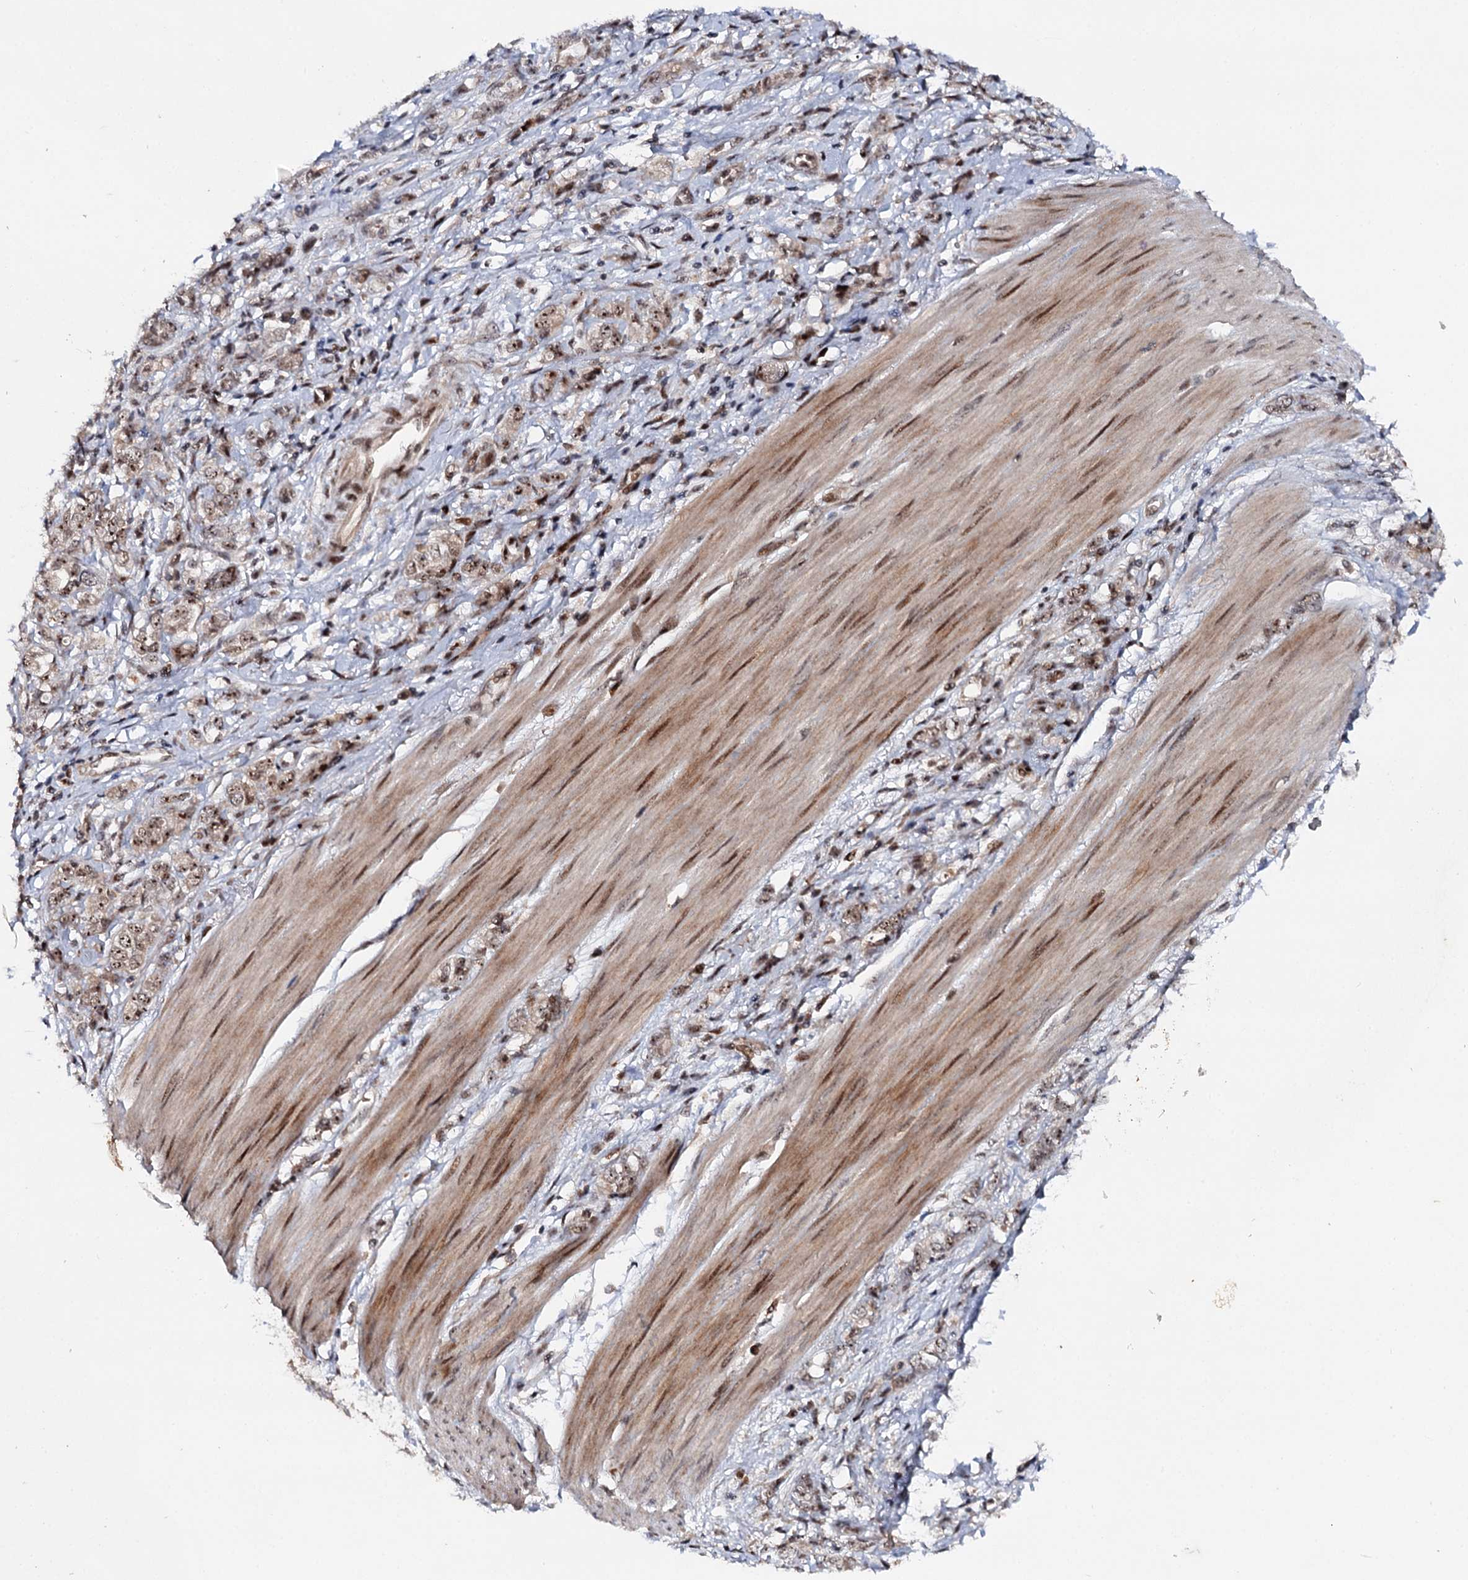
{"staining": {"intensity": "moderate", "quantity": ">75%", "location": "nuclear"}, "tissue": "stomach cancer", "cell_type": "Tumor cells", "image_type": "cancer", "snomed": [{"axis": "morphology", "description": "Adenocarcinoma, NOS"}, {"axis": "topography", "description": "Stomach"}], "caption": "Immunohistochemistry (IHC) of adenocarcinoma (stomach) displays medium levels of moderate nuclear expression in about >75% of tumor cells.", "gene": "BUD13", "patient": {"sex": "female", "age": 76}}